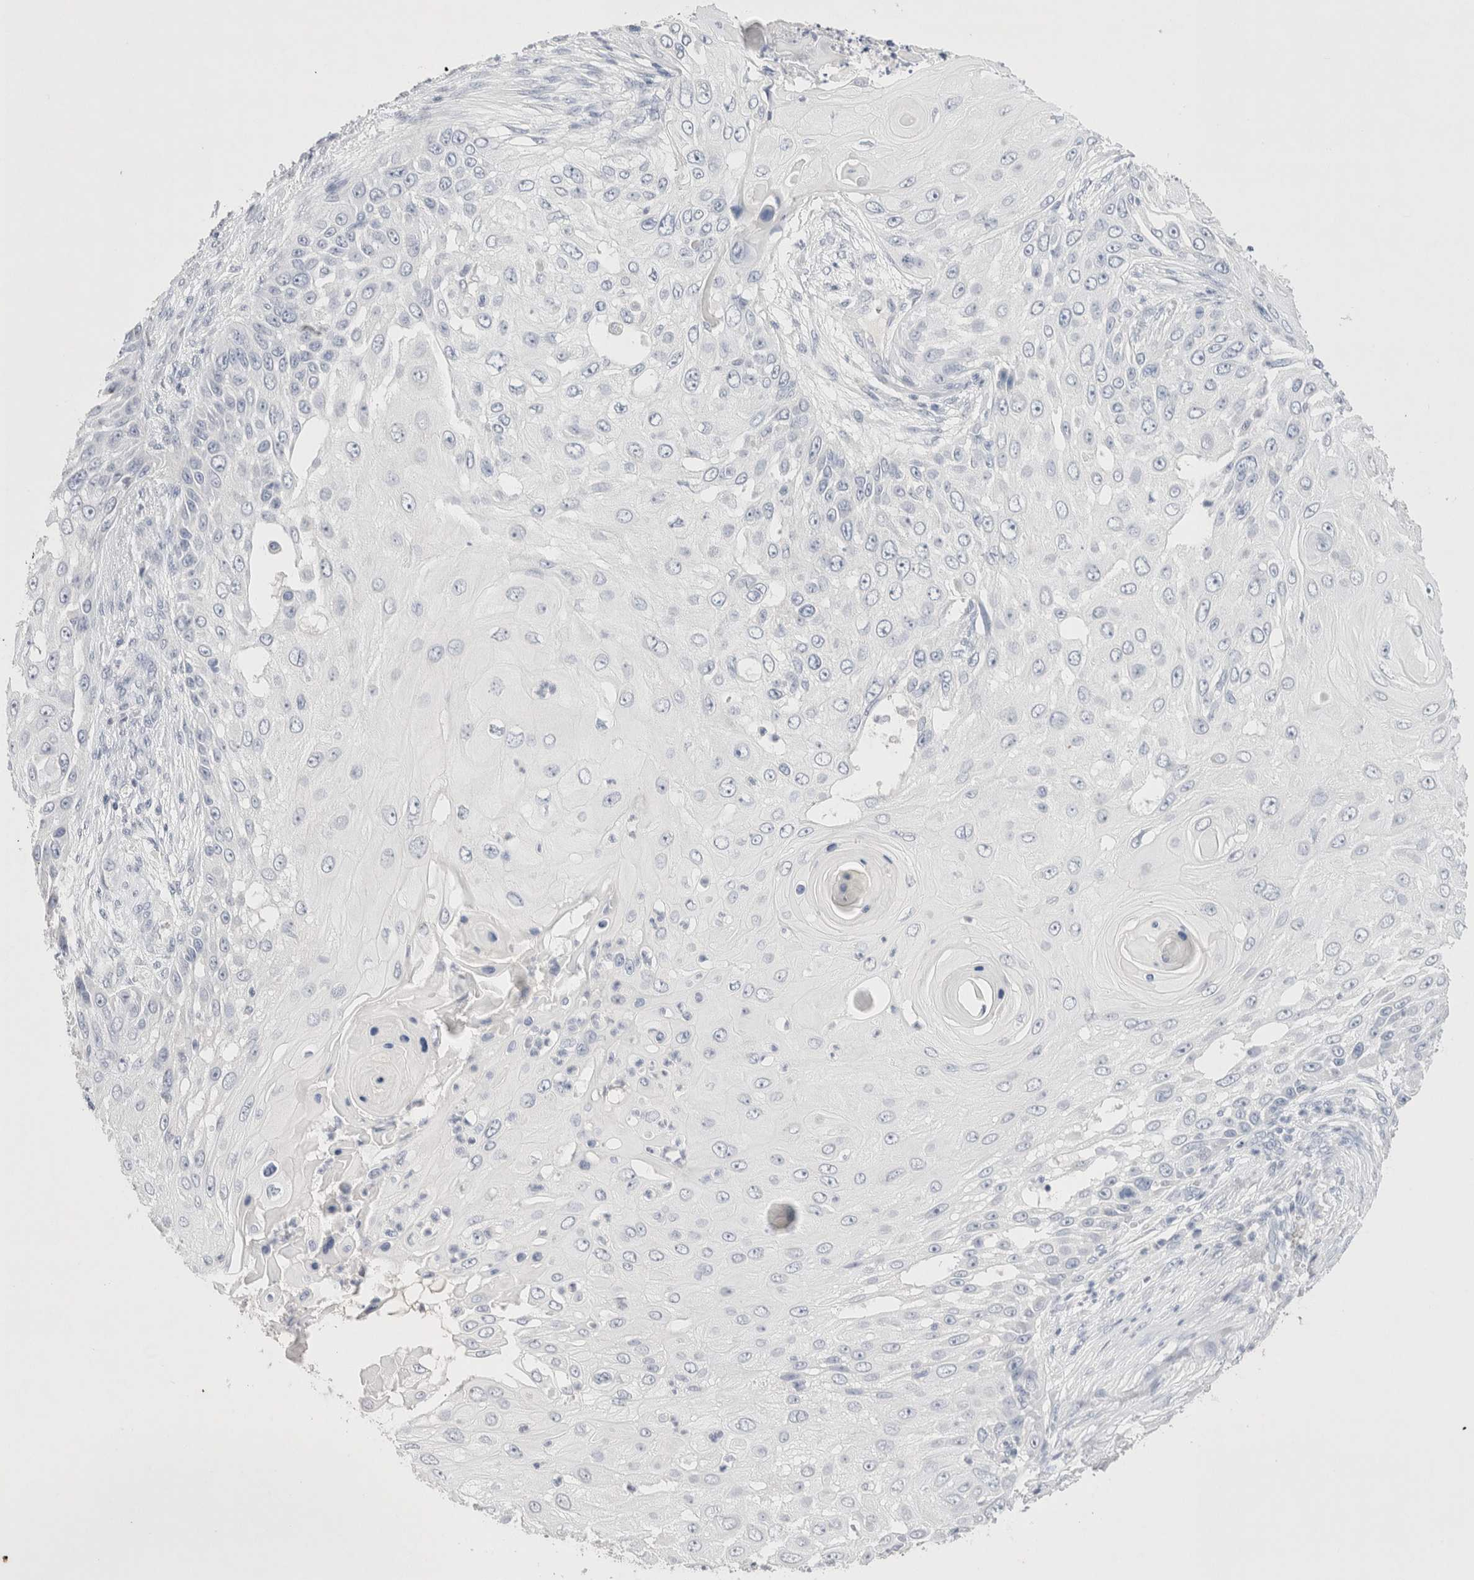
{"staining": {"intensity": "negative", "quantity": "none", "location": "none"}, "tissue": "skin cancer", "cell_type": "Tumor cells", "image_type": "cancer", "snomed": [{"axis": "morphology", "description": "Squamous cell carcinoma, NOS"}, {"axis": "topography", "description": "Skin"}], "caption": "An image of human squamous cell carcinoma (skin) is negative for staining in tumor cells. (DAB immunohistochemistry (IHC) visualized using brightfield microscopy, high magnification).", "gene": "EPCAM", "patient": {"sex": "female", "age": 44}}